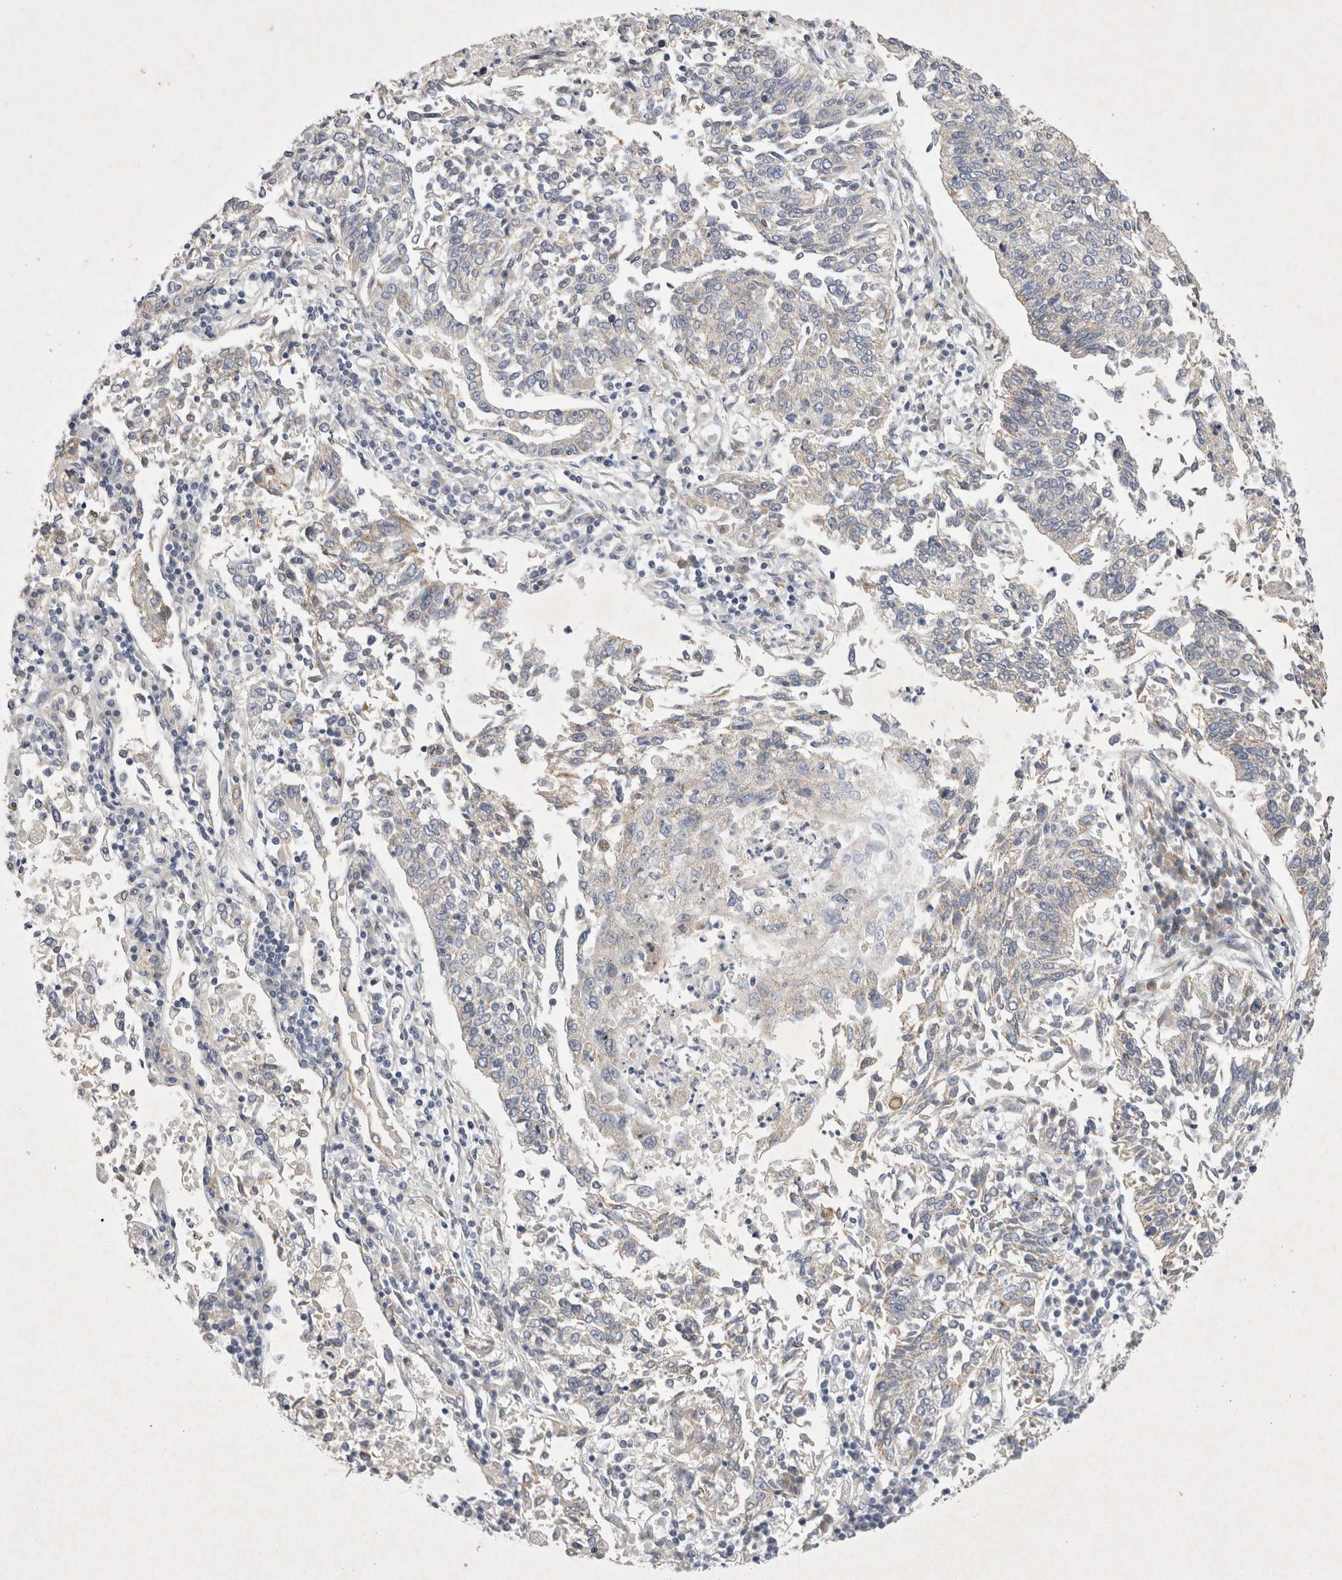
{"staining": {"intensity": "negative", "quantity": "none", "location": "none"}, "tissue": "lung cancer", "cell_type": "Tumor cells", "image_type": "cancer", "snomed": [{"axis": "morphology", "description": "Normal tissue, NOS"}, {"axis": "morphology", "description": "Squamous cell carcinoma, NOS"}, {"axis": "topography", "description": "Cartilage tissue"}, {"axis": "topography", "description": "Lung"}, {"axis": "topography", "description": "Peripheral nerve tissue"}], "caption": "Squamous cell carcinoma (lung) stained for a protein using immunohistochemistry (IHC) demonstrates no positivity tumor cells.", "gene": "BZW2", "patient": {"sex": "female", "age": 49}}